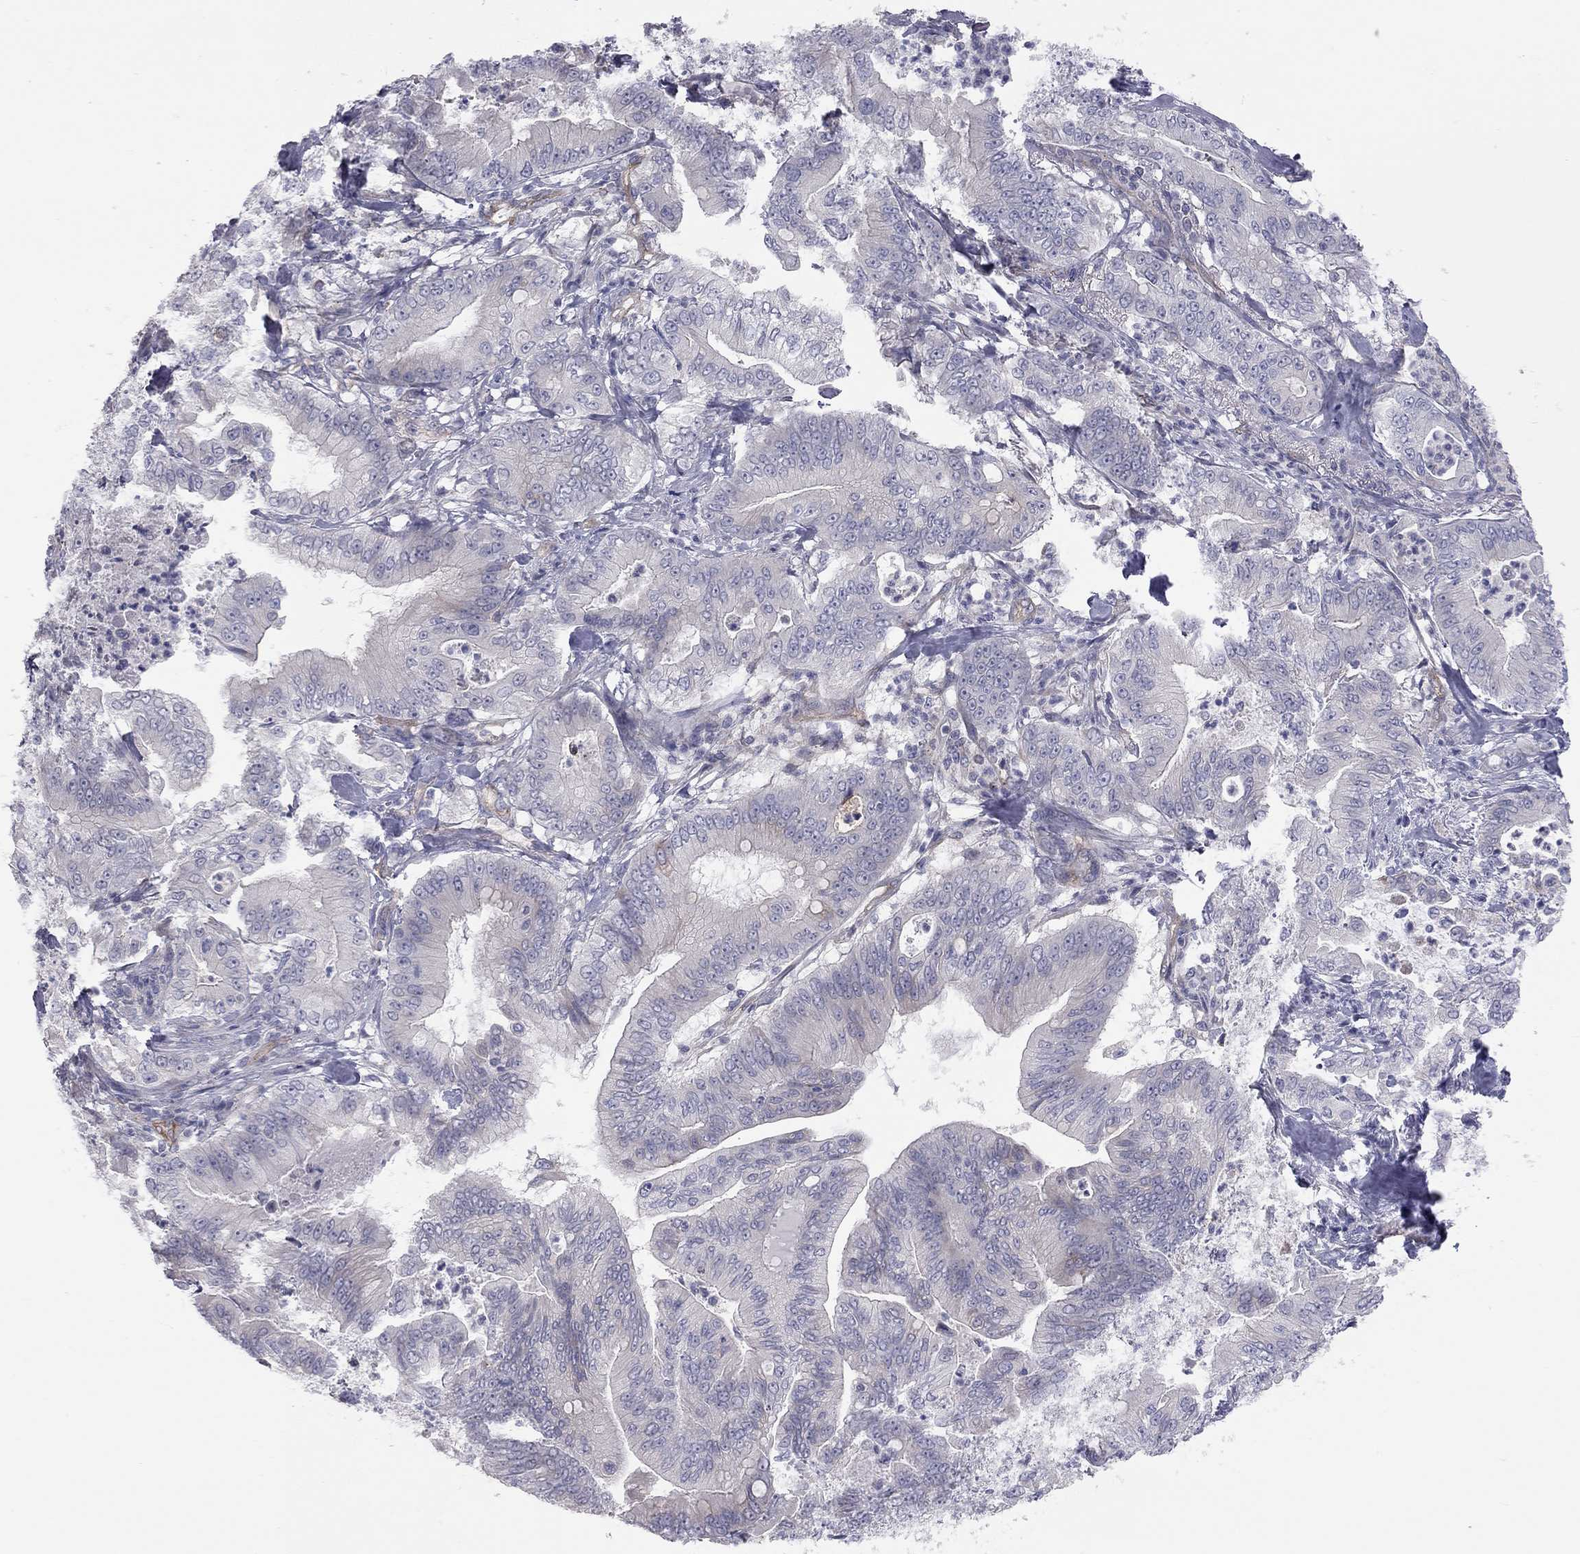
{"staining": {"intensity": "negative", "quantity": "none", "location": "none"}, "tissue": "pancreatic cancer", "cell_type": "Tumor cells", "image_type": "cancer", "snomed": [{"axis": "morphology", "description": "Adenocarcinoma, NOS"}, {"axis": "topography", "description": "Pancreas"}], "caption": "This is an immunohistochemistry (IHC) image of human pancreatic adenocarcinoma. There is no expression in tumor cells.", "gene": "GPRC5B", "patient": {"sex": "male", "age": 71}}